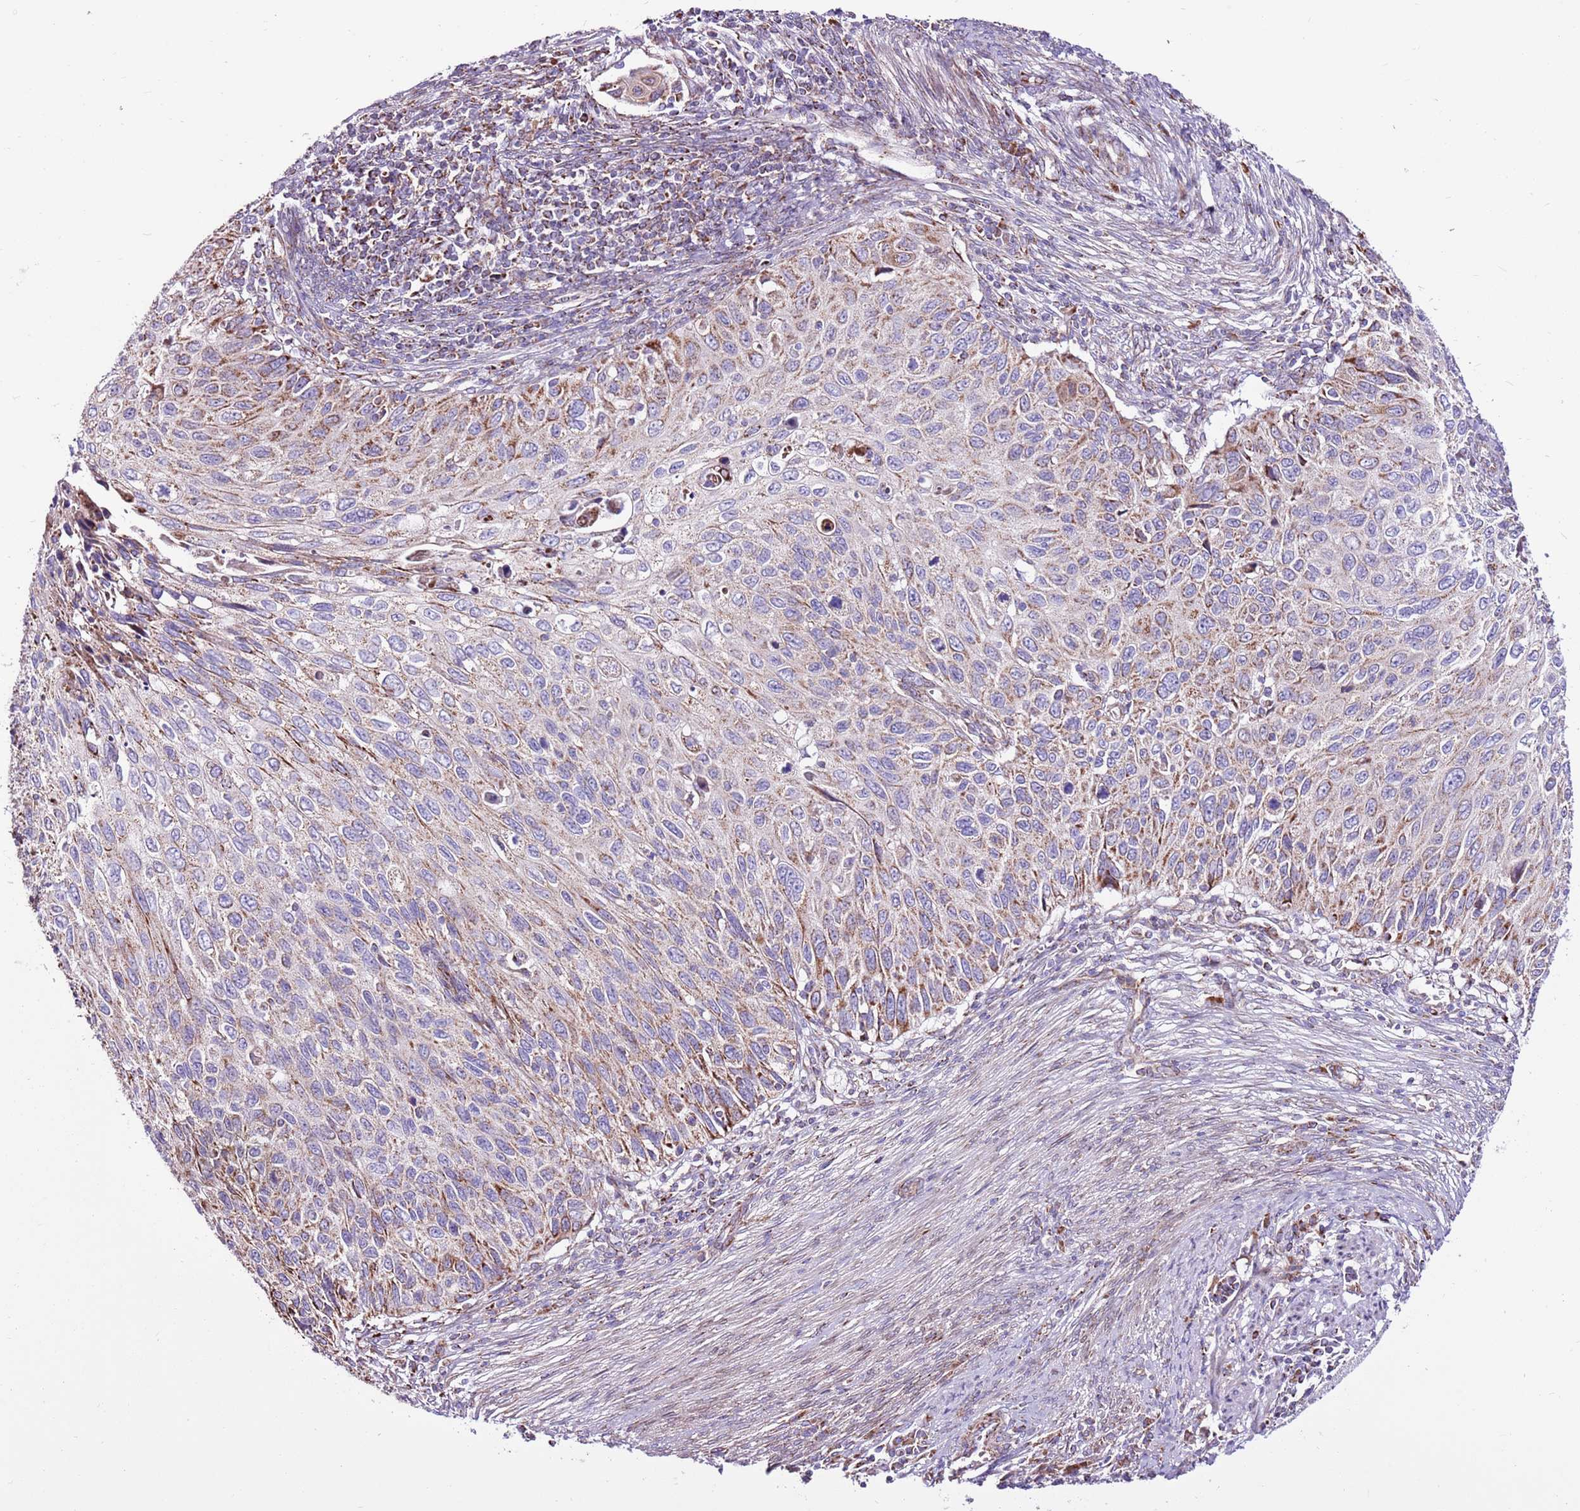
{"staining": {"intensity": "weak", "quantity": "<25%", "location": "cytoplasmic/membranous"}, "tissue": "cervical cancer", "cell_type": "Tumor cells", "image_type": "cancer", "snomed": [{"axis": "morphology", "description": "Squamous cell carcinoma, NOS"}, {"axis": "topography", "description": "Cervix"}], "caption": "This is an immunohistochemistry (IHC) image of human cervical cancer (squamous cell carcinoma). There is no expression in tumor cells.", "gene": "HECTD4", "patient": {"sex": "female", "age": 70}}